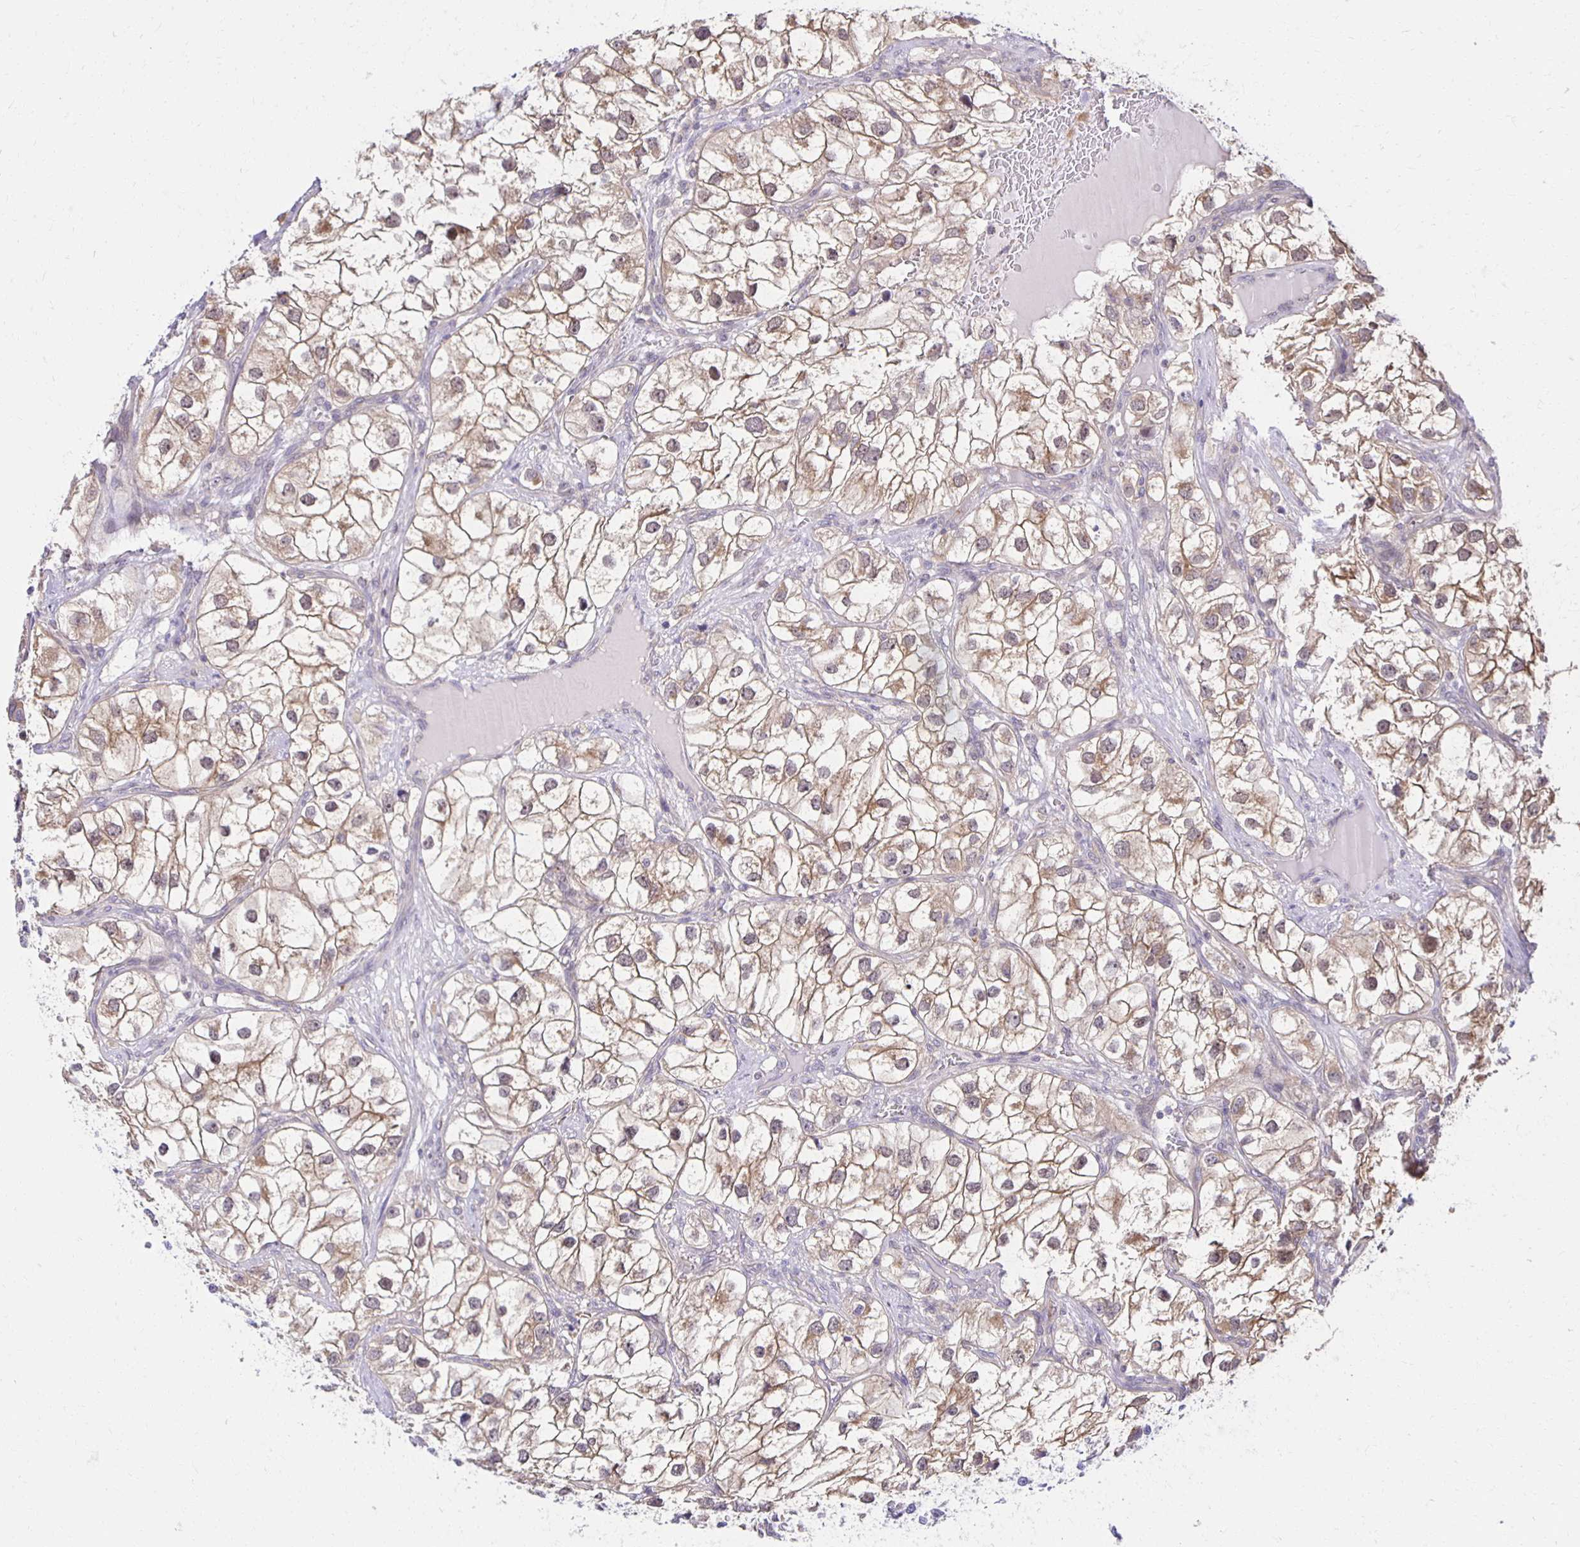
{"staining": {"intensity": "weak", "quantity": ">75%", "location": "cytoplasmic/membranous"}, "tissue": "renal cancer", "cell_type": "Tumor cells", "image_type": "cancer", "snomed": [{"axis": "morphology", "description": "Adenocarcinoma, NOS"}, {"axis": "topography", "description": "Kidney"}], "caption": "An immunohistochemistry histopathology image of neoplastic tissue is shown. Protein staining in brown labels weak cytoplasmic/membranous positivity in renal adenocarcinoma within tumor cells. Nuclei are stained in blue.", "gene": "MIEN1", "patient": {"sex": "male", "age": 59}}